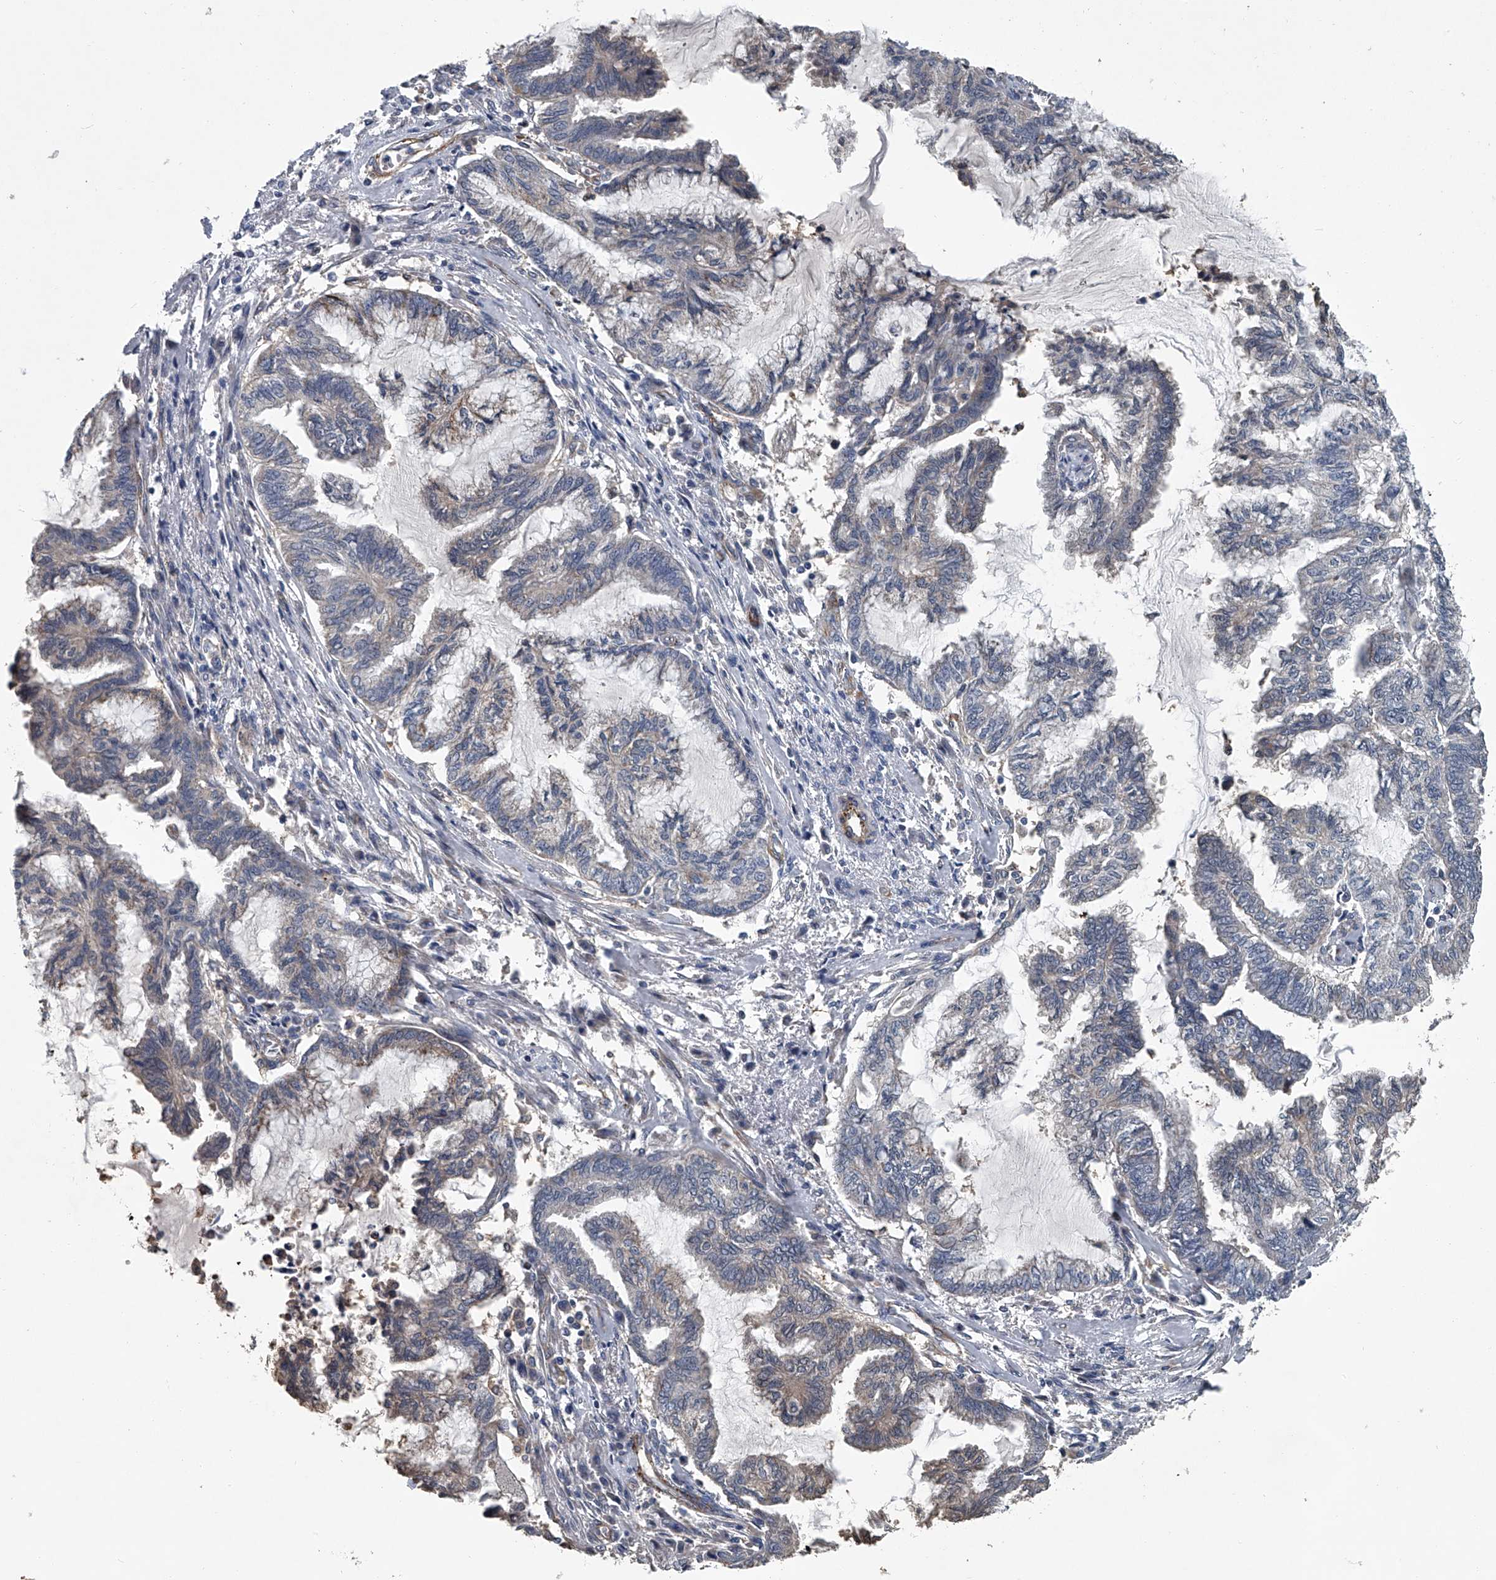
{"staining": {"intensity": "negative", "quantity": "none", "location": "none"}, "tissue": "endometrial cancer", "cell_type": "Tumor cells", "image_type": "cancer", "snomed": [{"axis": "morphology", "description": "Adenocarcinoma, NOS"}, {"axis": "topography", "description": "Endometrium"}], "caption": "Endometrial cancer stained for a protein using immunohistochemistry shows no staining tumor cells.", "gene": "LDLRAD2", "patient": {"sex": "female", "age": 86}}